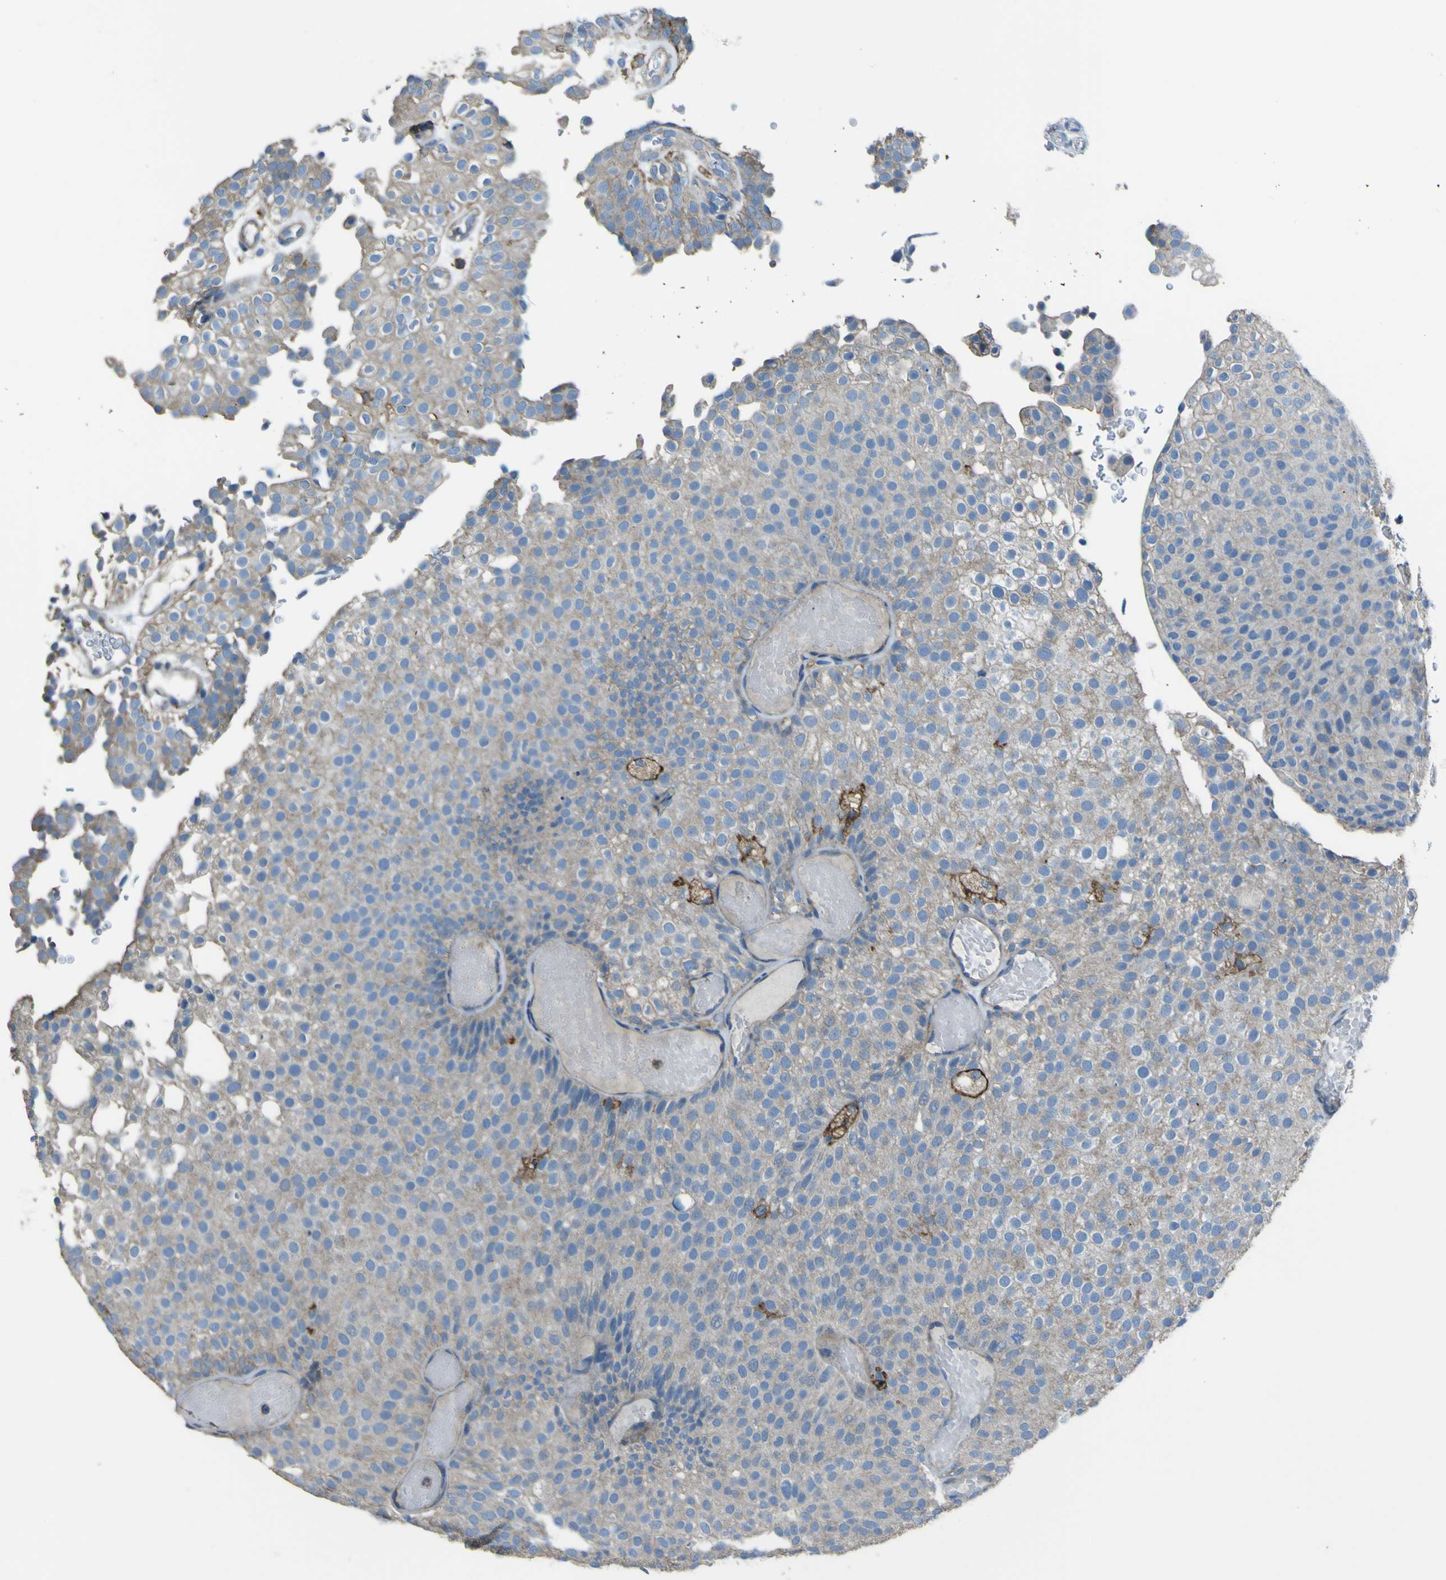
{"staining": {"intensity": "weak", "quantity": ">75%", "location": "cytoplasmic/membranous"}, "tissue": "urothelial cancer", "cell_type": "Tumor cells", "image_type": "cancer", "snomed": [{"axis": "morphology", "description": "Urothelial carcinoma, Low grade"}, {"axis": "topography", "description": "Urinary bladder"}], "caption": "This histopathology image demonstrates immunohistochemistry (IHC) staining of urothelial carcinoma (low-grade), with low weak cytoplasmic/membranous positivity in approximately >75% of tumor cells.", "gene": "LAIR1", "patient": {"sex": "male", "age": 78}}